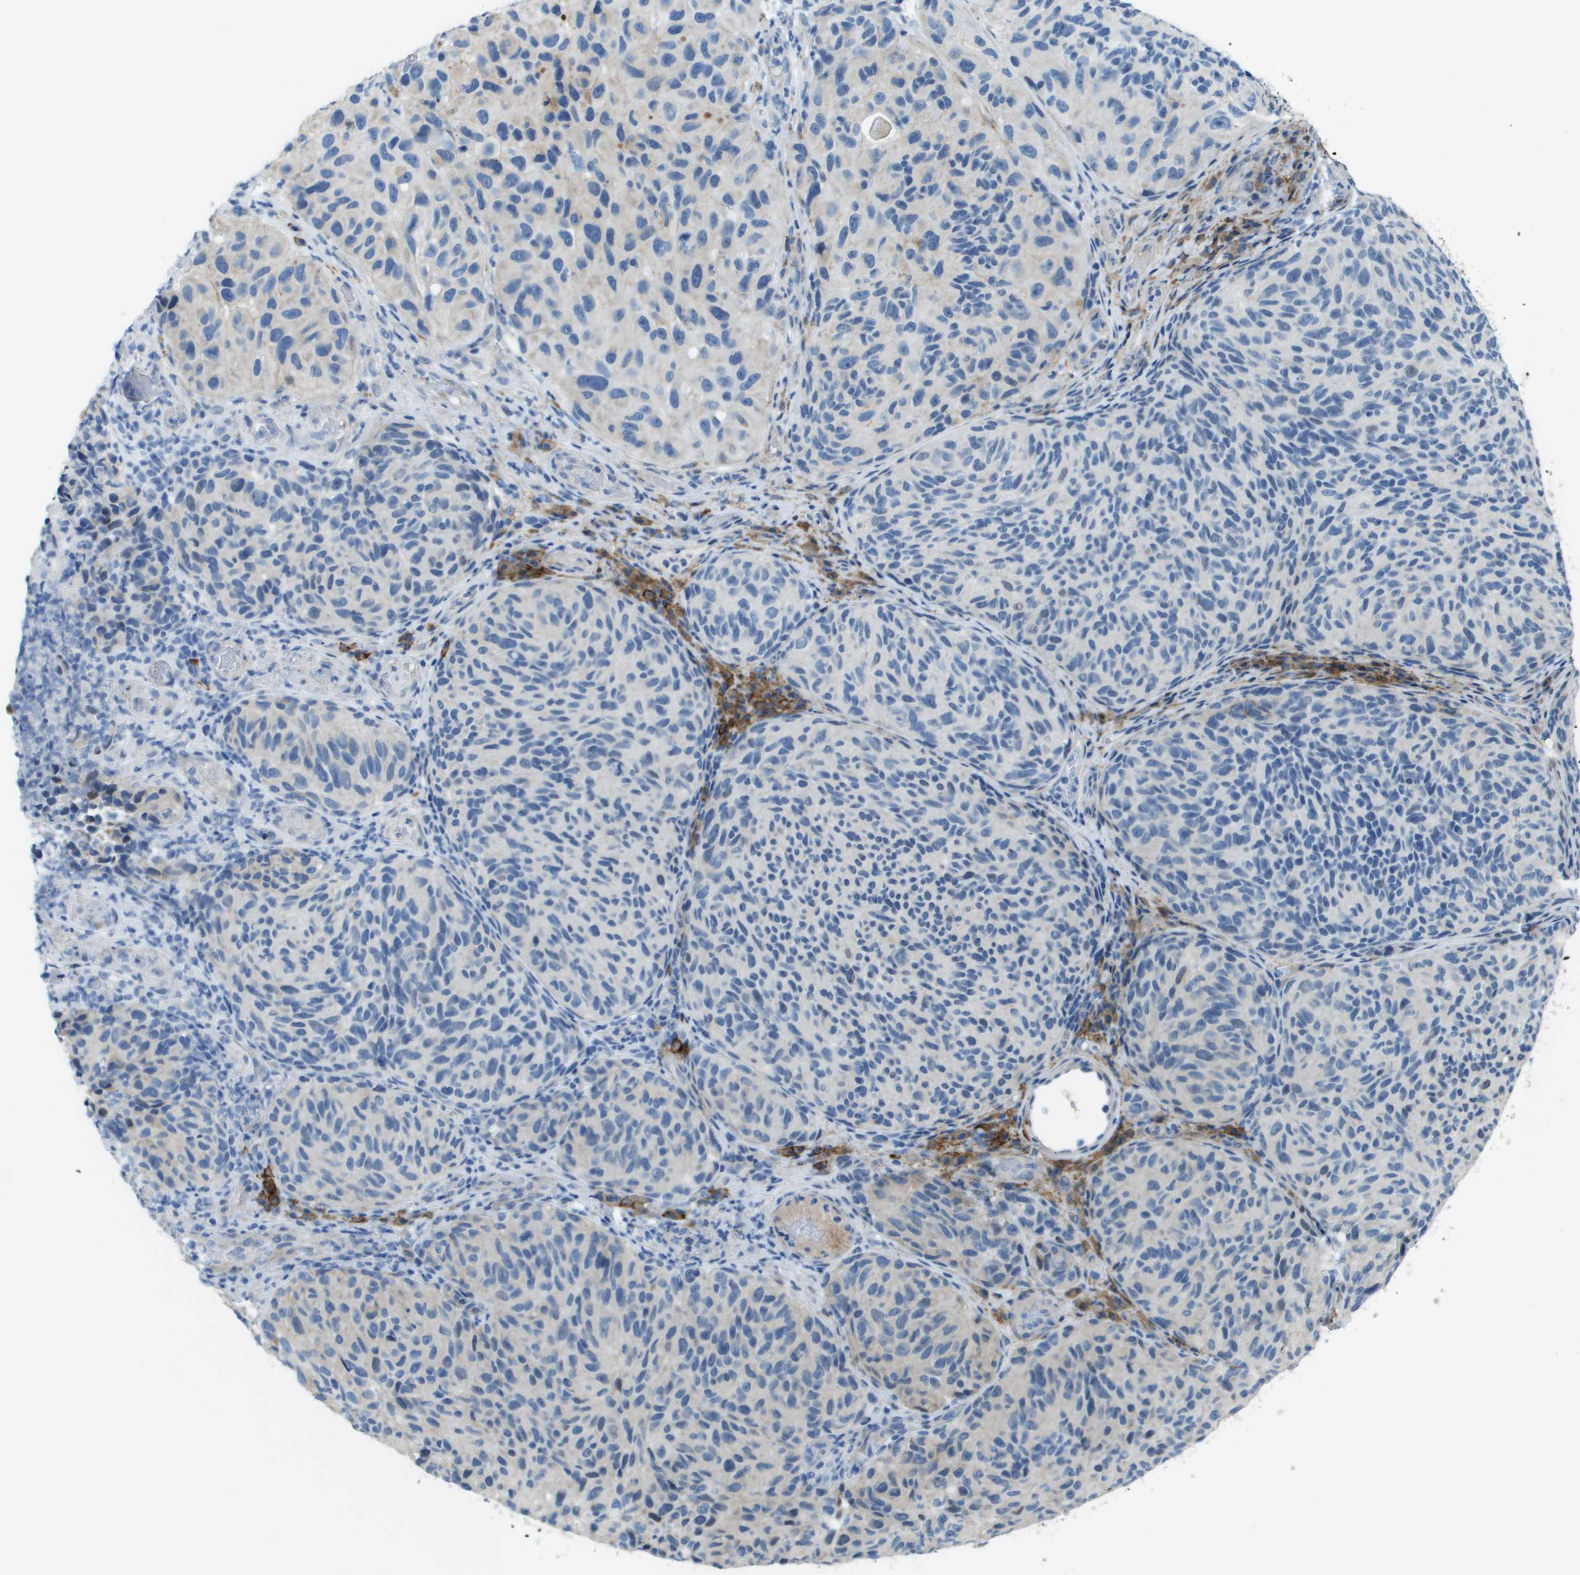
{"staining": {"intensity": "negative", "quantity": "none", "location": "none"}, "tissue": "melanoma", "cell_type": "Tumor cells", "image_type": "cancer", "snomed": [{"axis": "morphology", "description": "Malignant melanoma, NOS"}, {"axis": "topography", "description": "Skin"}], "caption": "A histopathology image of human malignant melanoma is negative for staining in tumor cells. (Brightfield microscopy of DAB immunohistochemistry at high magnification).", "gene": "SDC1", "patient": {"sex": "female", "age": 73}}